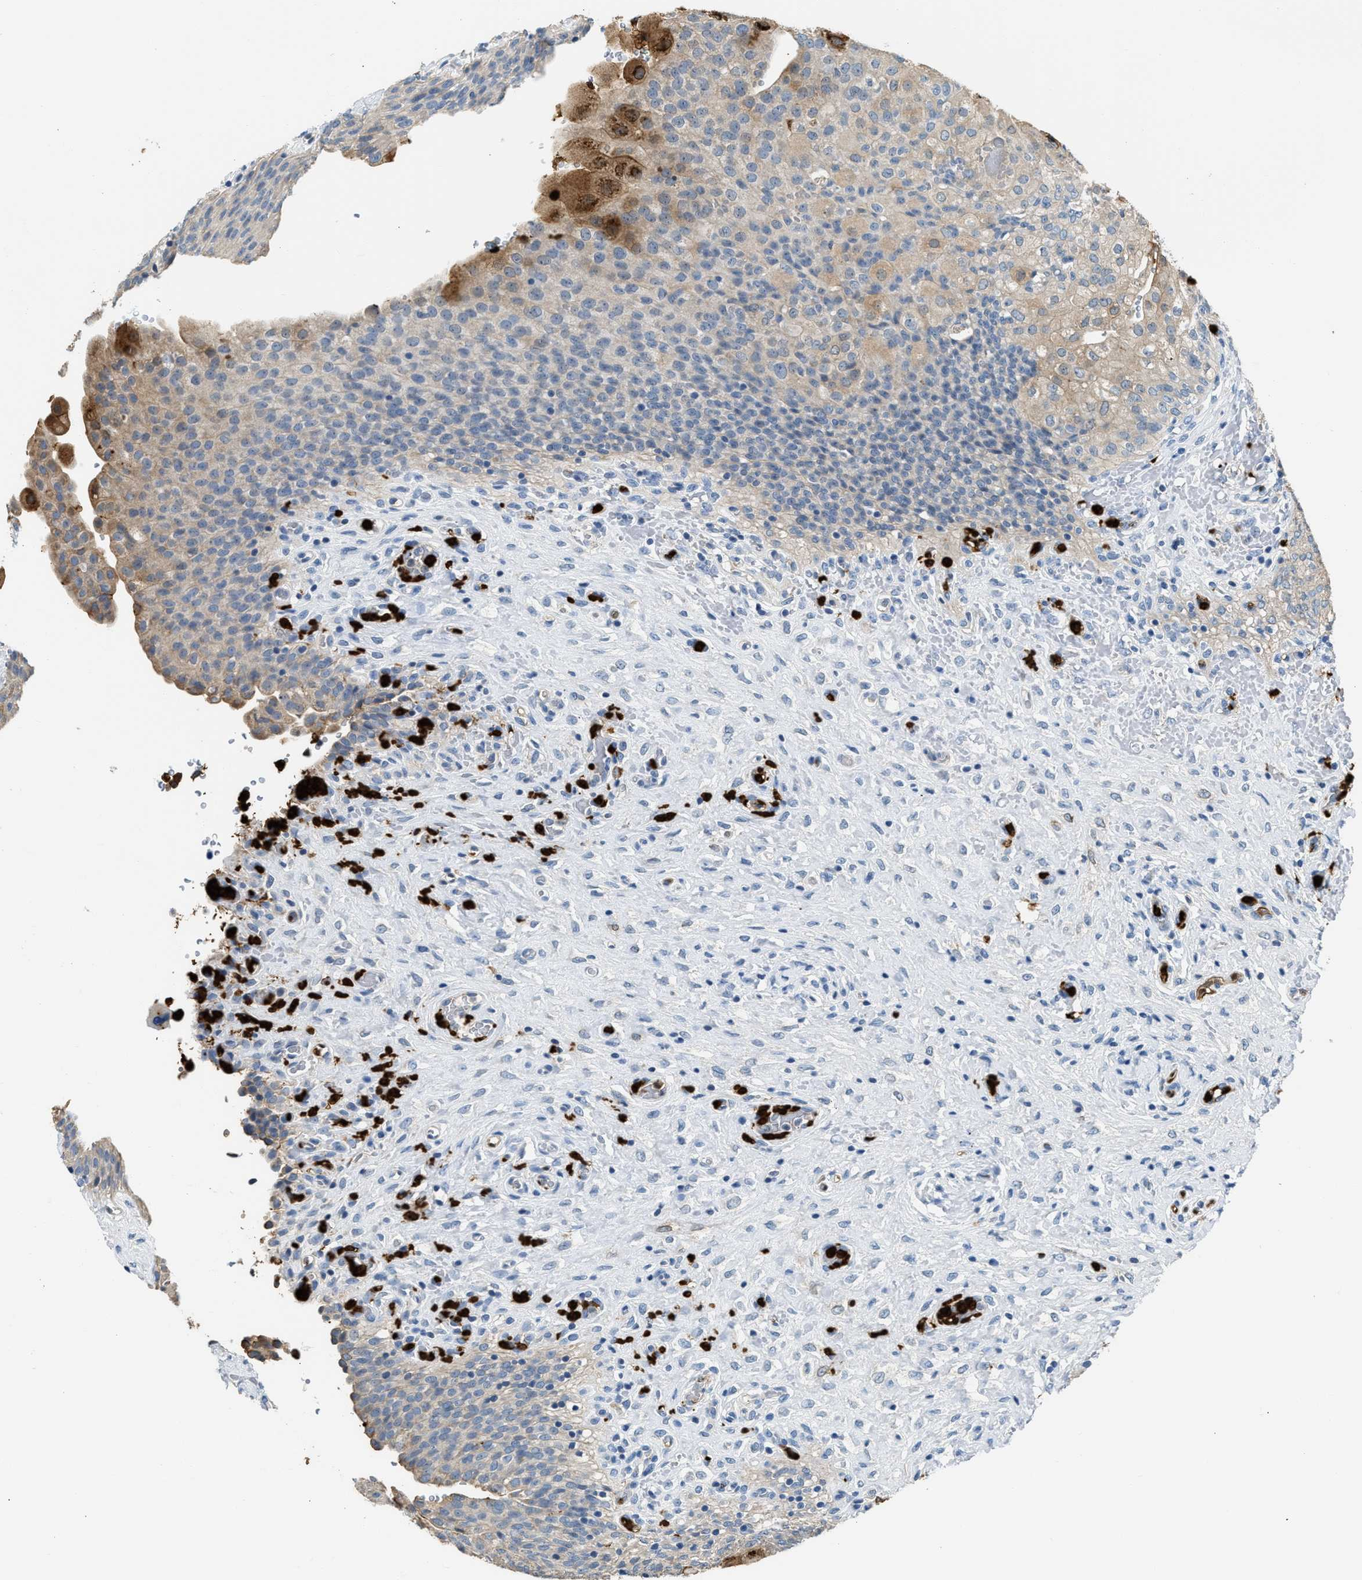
{"staining": {"intensity": "moderate", "quantity": "<25%", "location": "cytoplasmic/membranous"}, "tissue": "urinary bladder", "cell_type": "Urothelial cells", "image_type": "normal", "snomed": [{"axis": "morphology", "description": "Urothelial carcinoma, High grade"}, {"axis": "topography", "description": "Urinary bladder"}], "caption": "Immunohistochemistry (IHC) histopathology image of benign human urinary bladder stained for a protein (brown), which demonstrates low levels of moderate cytoplasmic/membranous expression in approximately <25% of urothelial cells.", "gene": "ANXA3", "patient": {"sex": "male", "age": 46}}